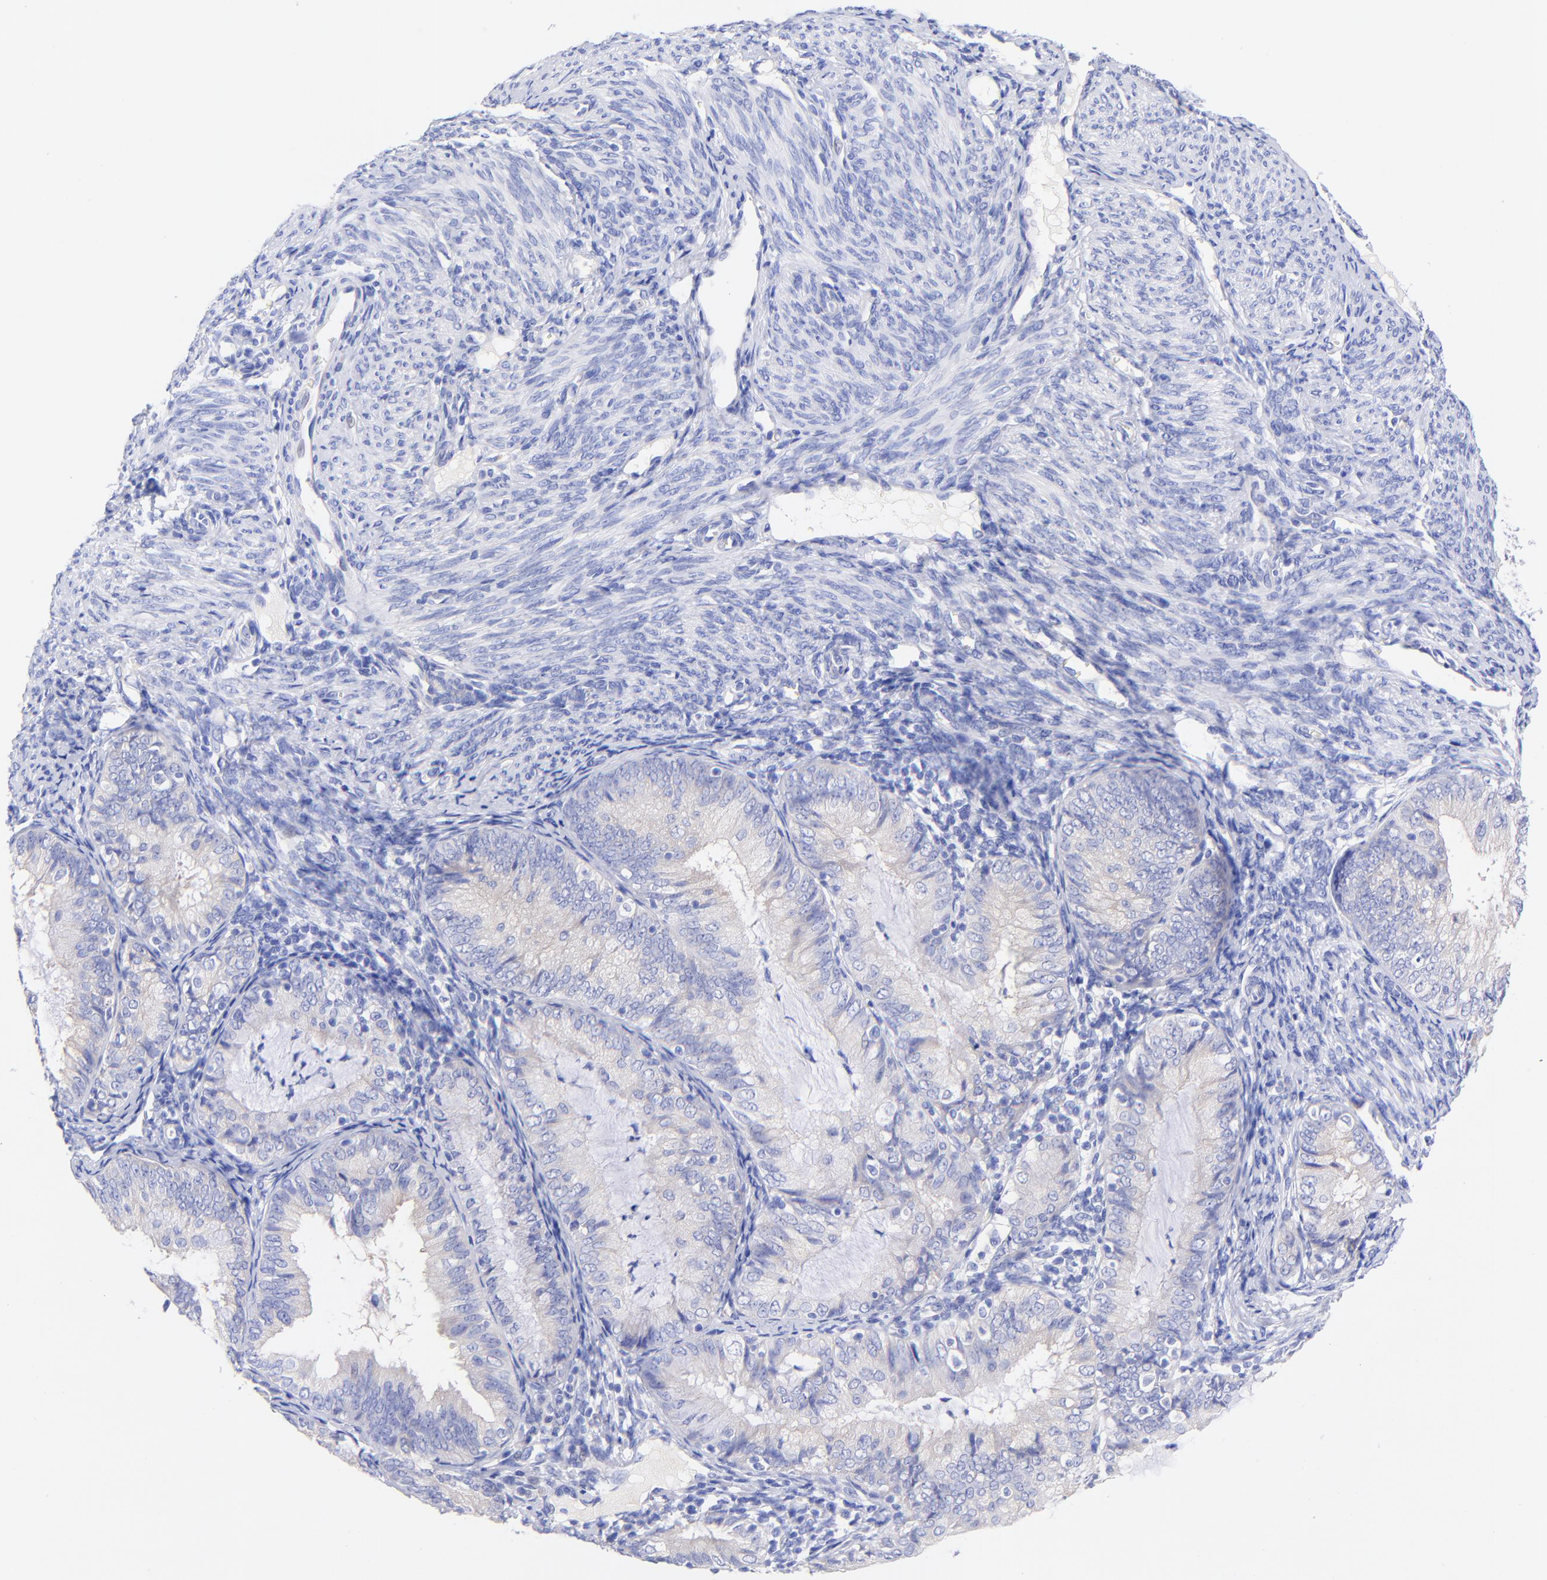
{"staining": {"intensity": "negative", "quantity": "none", "location": "none"}, "tissue": "endometrial cancer", "cell_type": "Tumor cells", "image_type": "cancer", "snomed": [{"axis": "morphology", "description": "Adenocarcinoma, NOS"}, {"axis": "topography", "description": "Endometrium"}], "caption": "This is a micrograph of immunohistochemistry staining of endometrial adenocarcinoma, which shows no staining in tumor cells.", "gene": "GPHN", "patient": {"sex": "female", "age": 66}}